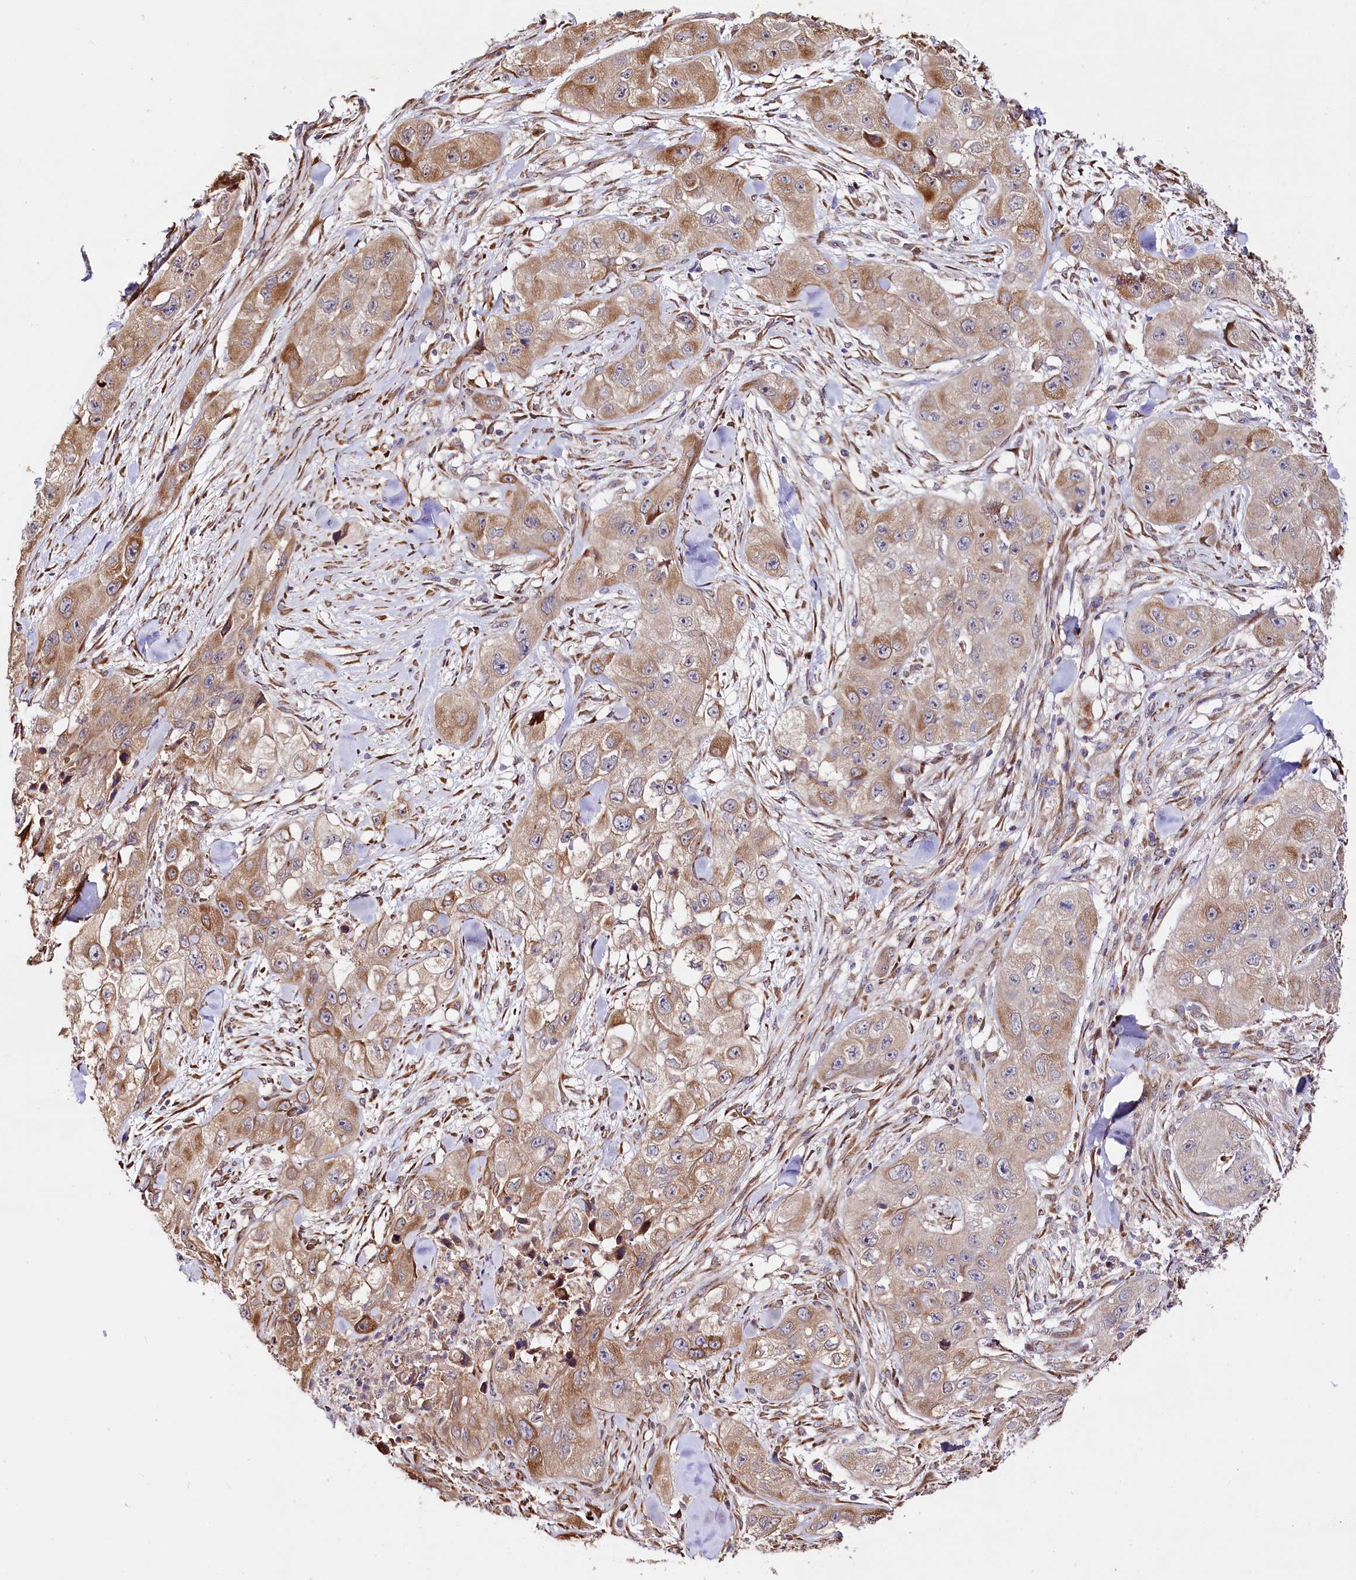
{"staining": {"intensity": "moderate", "quantity": "25%-75%", "location": "cytoplasmic/membranous"}, "tissue": "skin cancer", "cell_type": "Tumor cells", "image_type": "cancer", "snomed": [{"axis": "morphology", "description": "Squamous cell carcinoma, NOS"}, {"axis": "topography", "description": "Skin"}, {"axis": "topography", "description": "Subcutis"}], "caption": "Approximately 25%-75% of tumor cells in skin cancer exhibit moderate cytoplasmic/membranous protein expression as visualized by brown immunohistochemical staining.", "gene": "CUTC", "patient": {"sex": "male", "age": 73}}